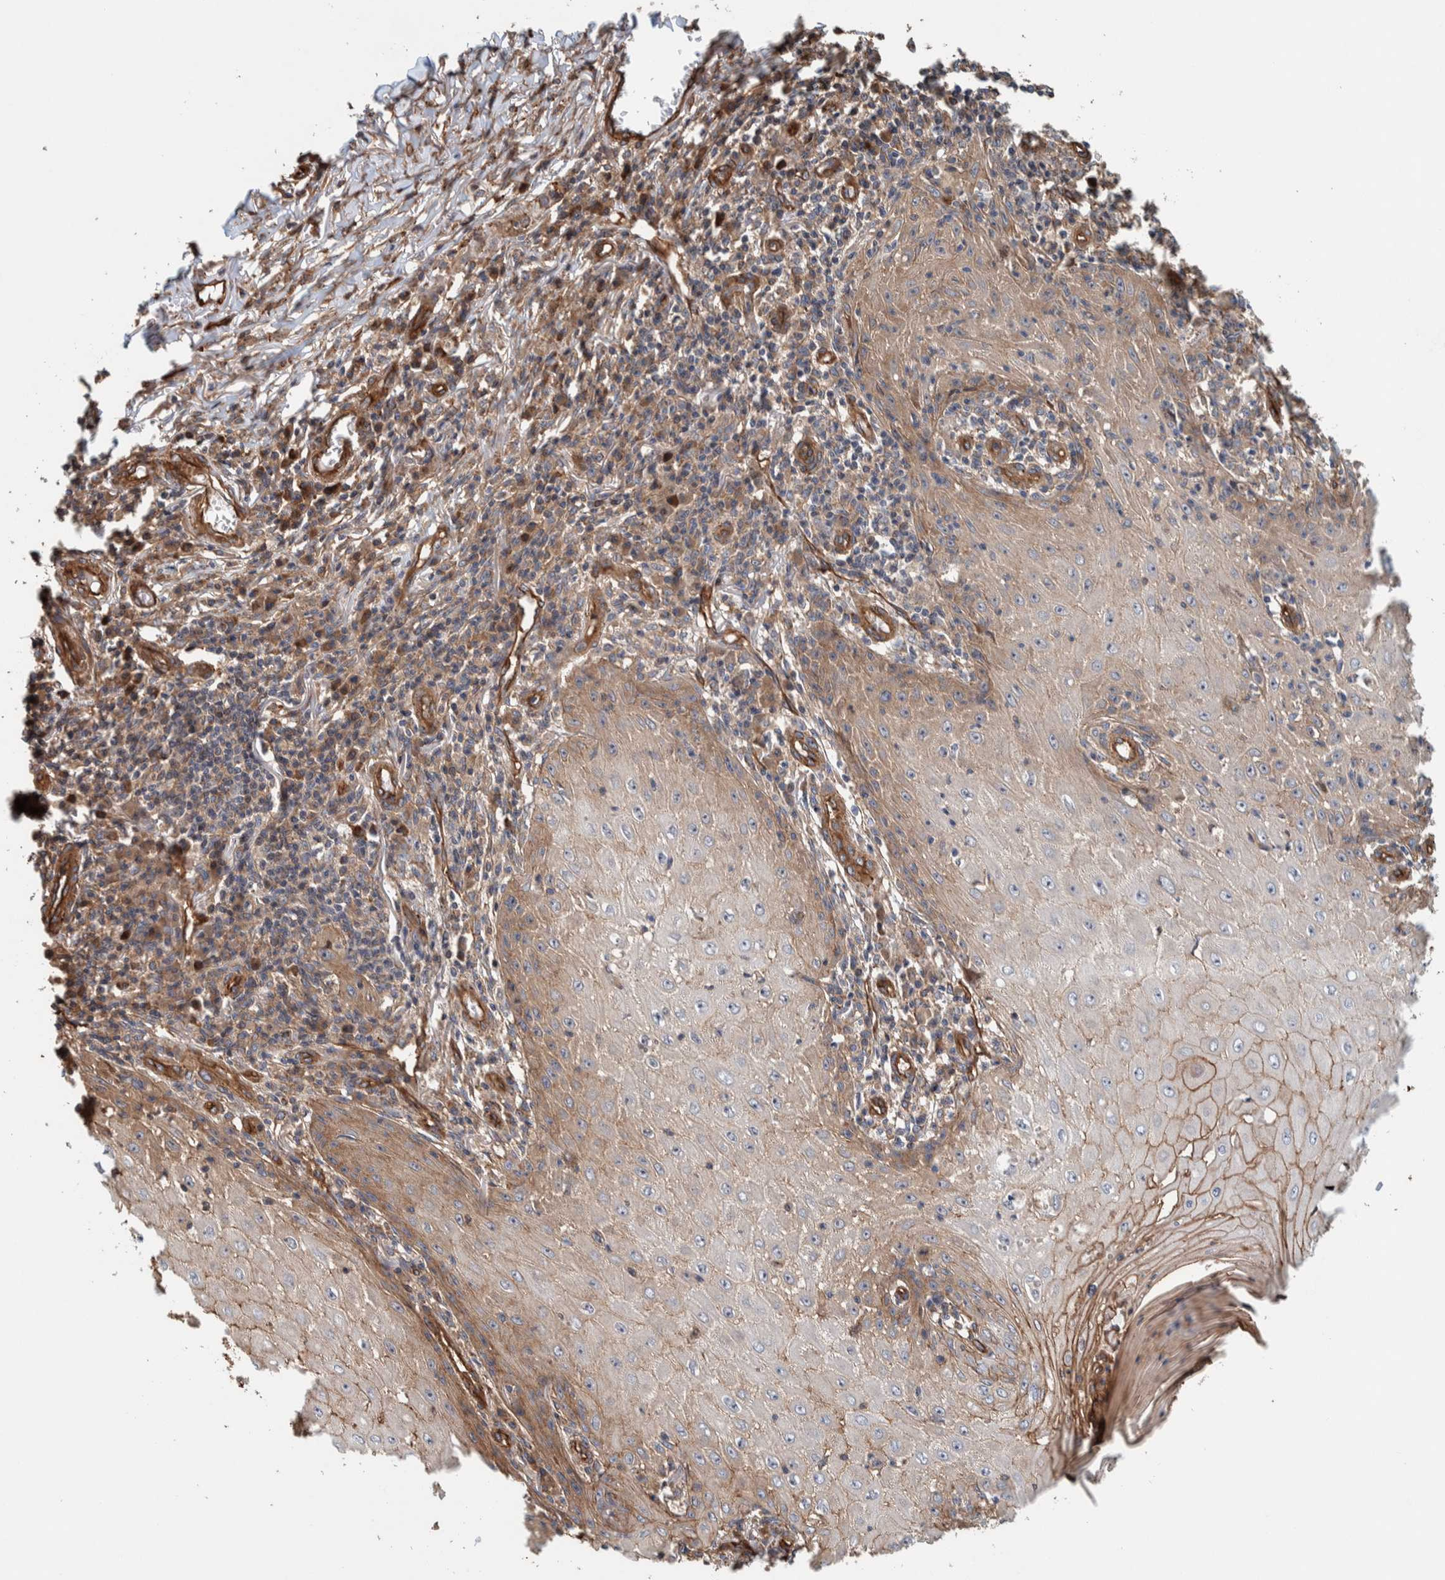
{"staining": {"intensity": "moderate", "quantity": ">75%", "location": "cytoplasmic/membranous"}, "tissue": "skin cancer", "cell_type": "Tumor cells", "image_type": "cancer", "snomed": [{"axis": "morphology", "description": "Squamous cell carcinoma, NOS"}, {"axis": "topography", "description": "Skin"}], "caption": "The histopathology image exhibits a brown stain indicating the presence of a protein in the cytoplasmic/membranous of tumor cells in skin cancer (squamous cell carcinoma).", "gene": "PKD1L1", "patient": {"sex": "female", "age": 73}}